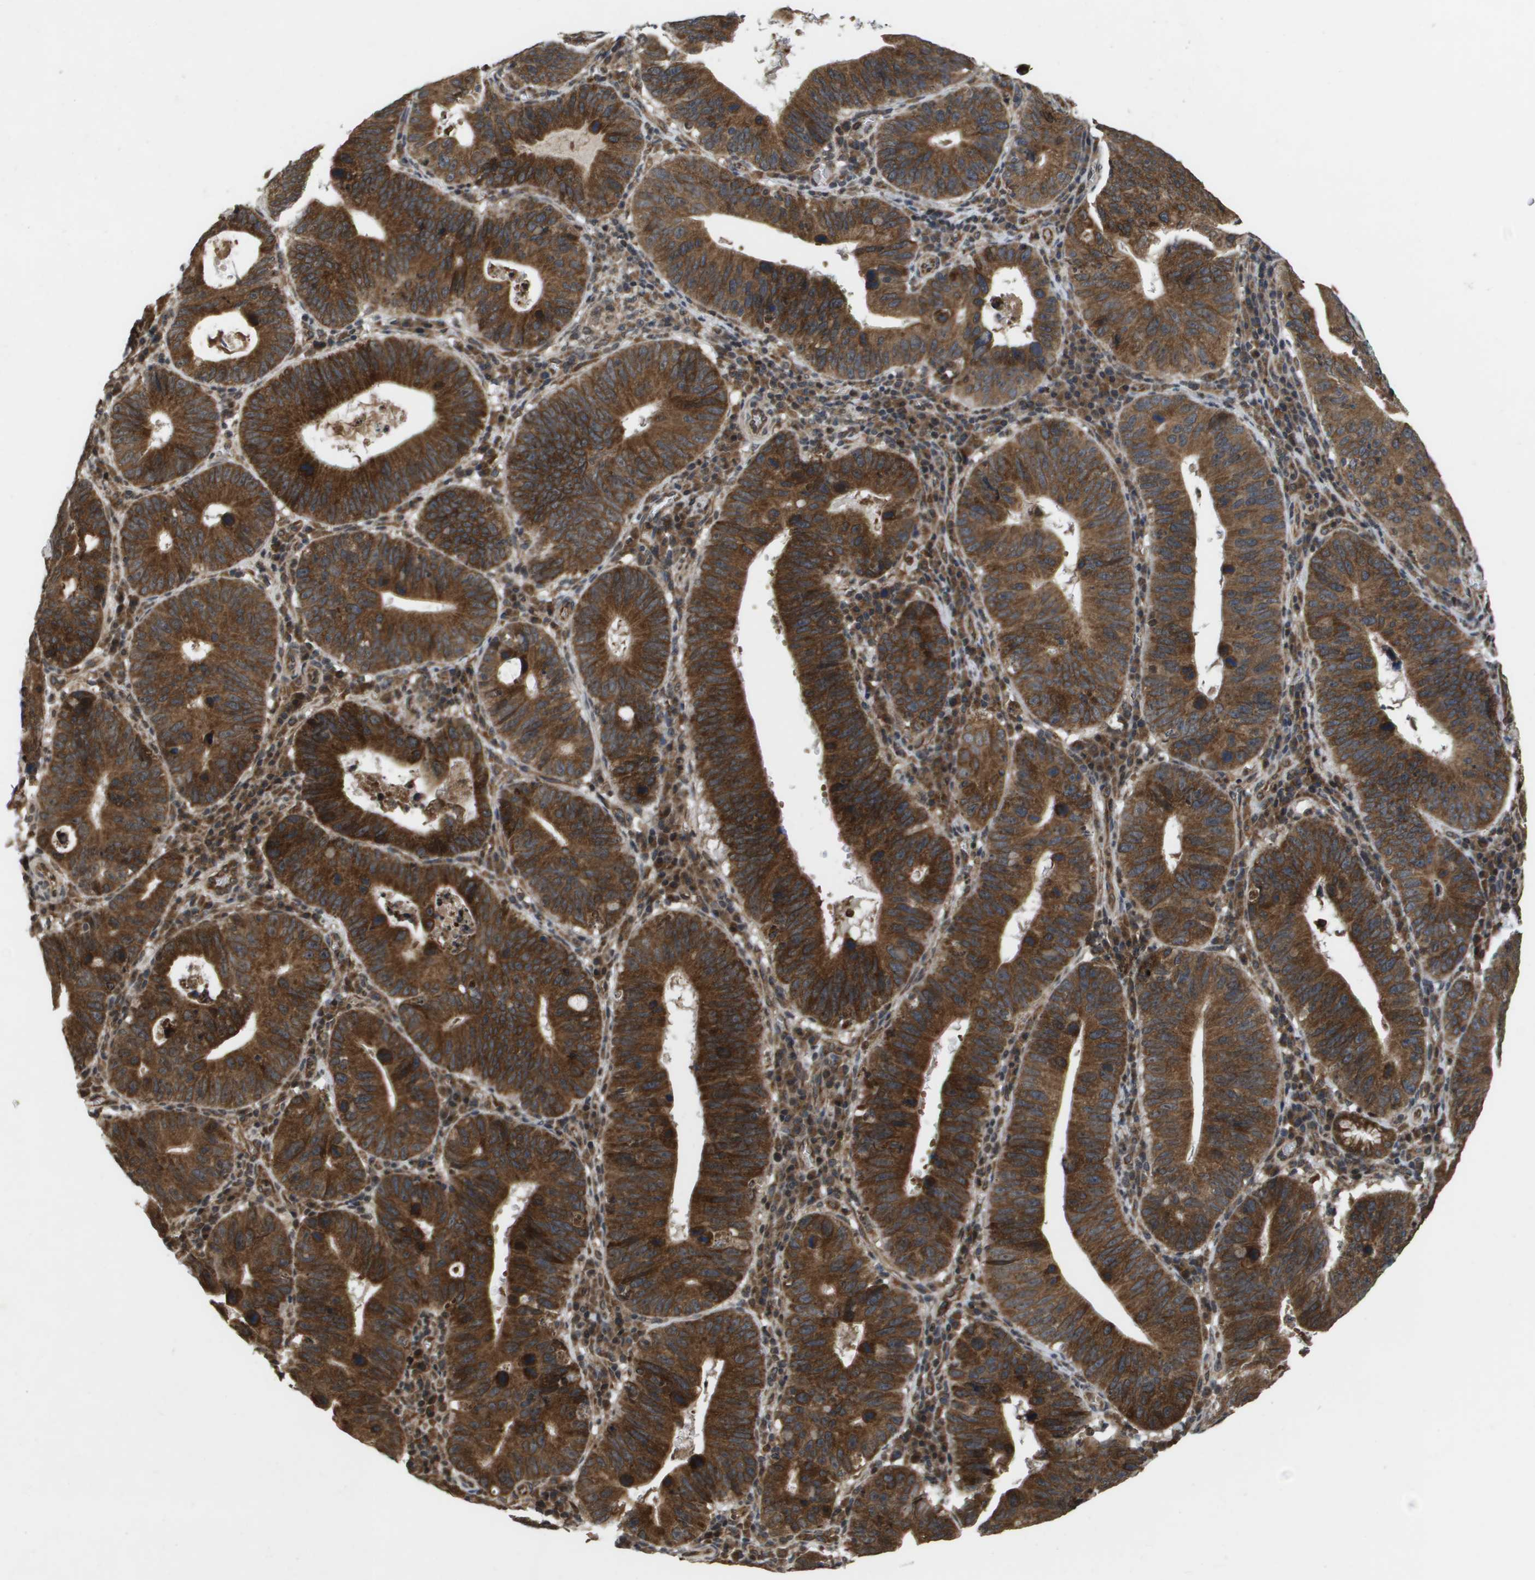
{"staining": {"intensity": "moderate", "quantity": ">75%", "location": "cytoplasmic/membranous"}, "tissue": "stomach cancer", "cell_type": "Tumor cells", "image_type": "cancer", "snomed": [{"axis": "morphology", "description": "Adenocarcinoma, NOS"}, {"axis": "topography", "description": "Stomach"}], "caption": "IHC micrograph of stomach cancer stained for a protein (brown), which demonstrates medium levels of moderate cytoplasmic/membranous expression in approximately >75% of tumor cells.", "gene": "SPTLC1", "patient": {"sex": "male", "age": 59}}